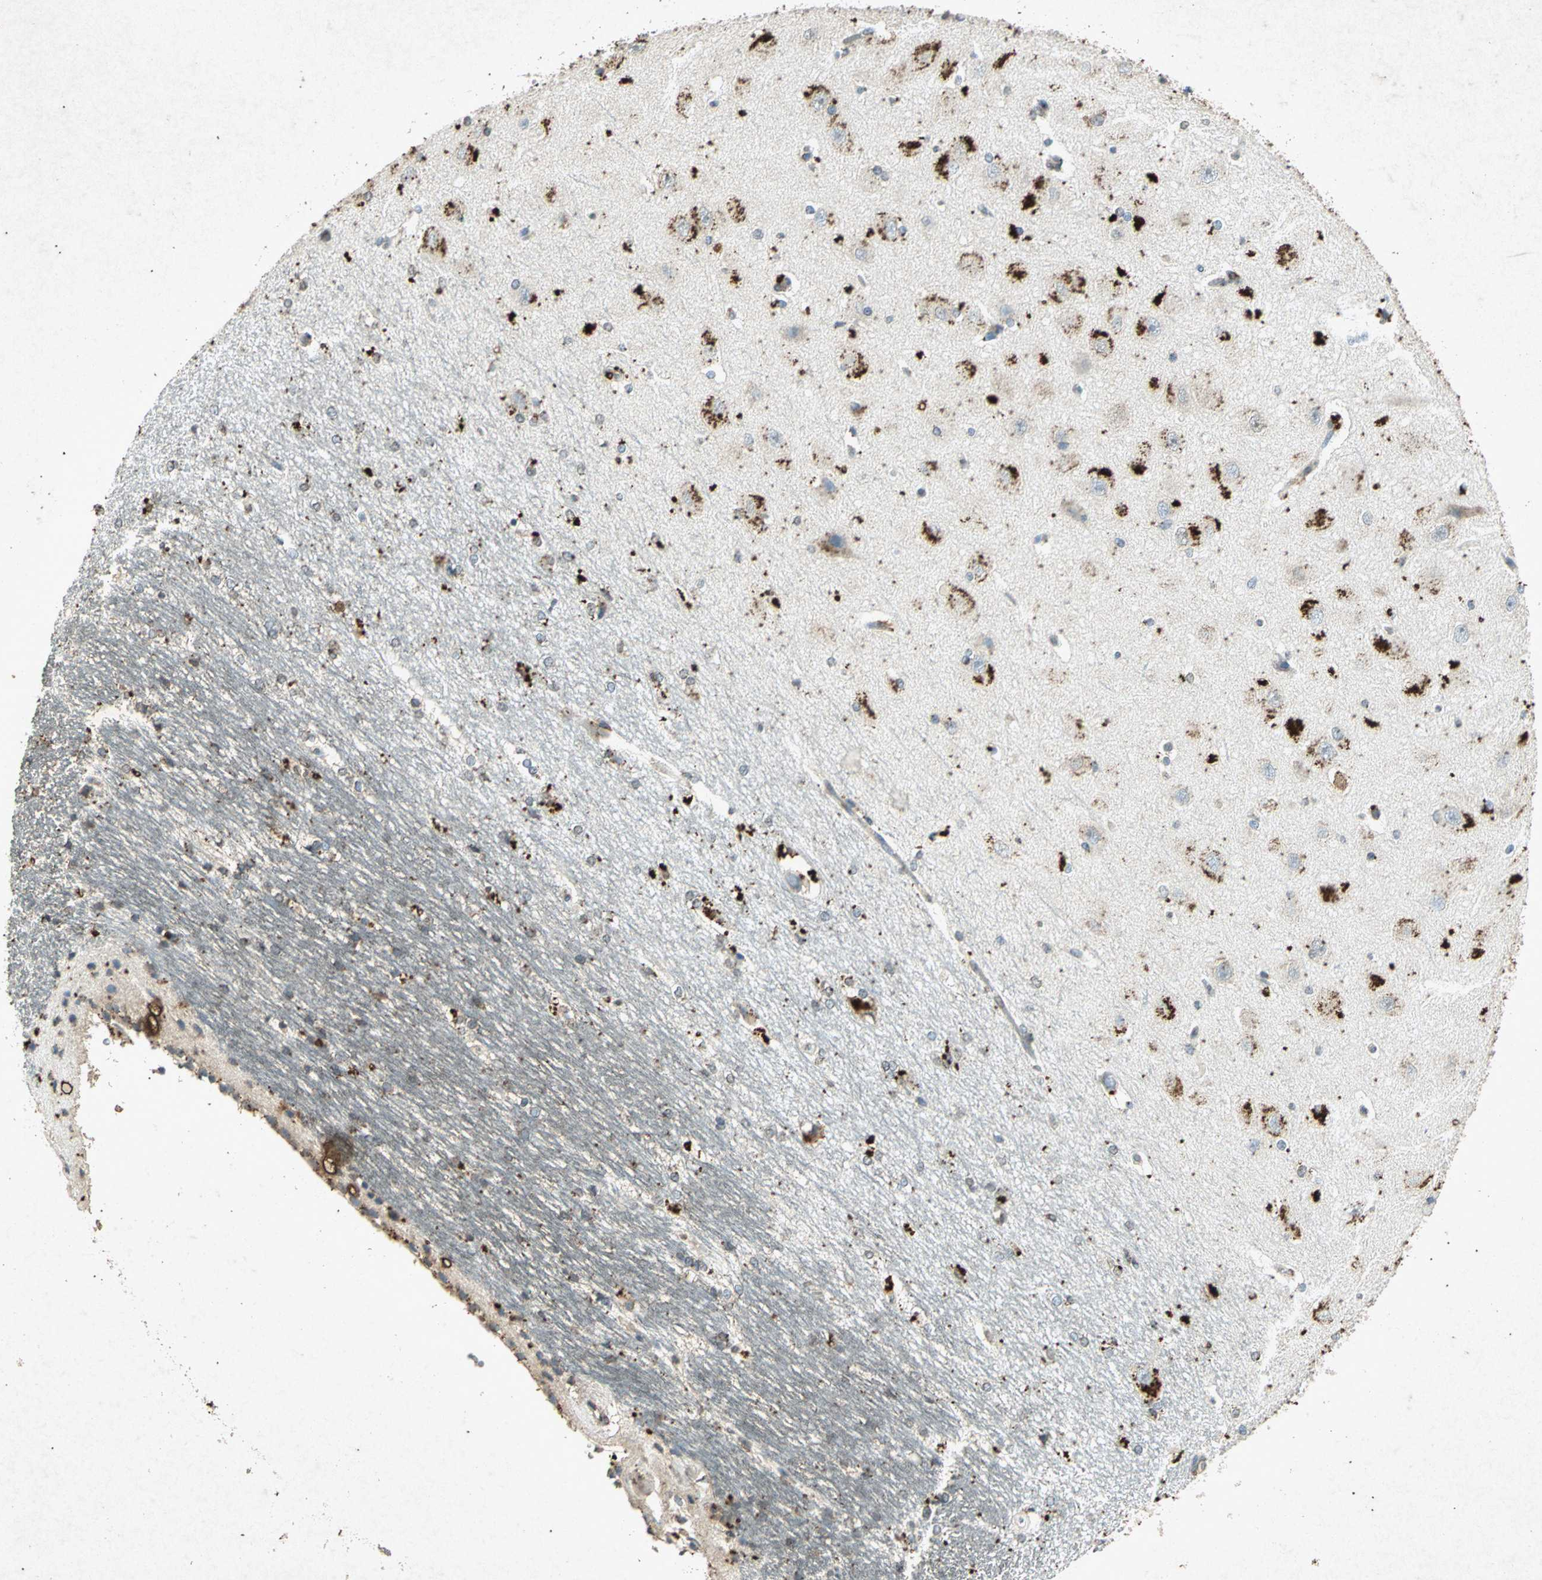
{"staining": {"intensity": "negative", "quantity": "none", "location": "none"}, "tissue": "hippocampus", "cell_type": "Glial cells", "image_type": "normal", "snomed": [{"axis": "morphology", "description": "Normal tissue, NOS"}, {"axis": "topography", "description": "Hippocampus"}], "caption": "Protein analysis of unremarkable hippocampus exhibits no significant positivity in glial cells.", "gene": "PSEN1", "patient": {"sex": "female", "age": 19}}